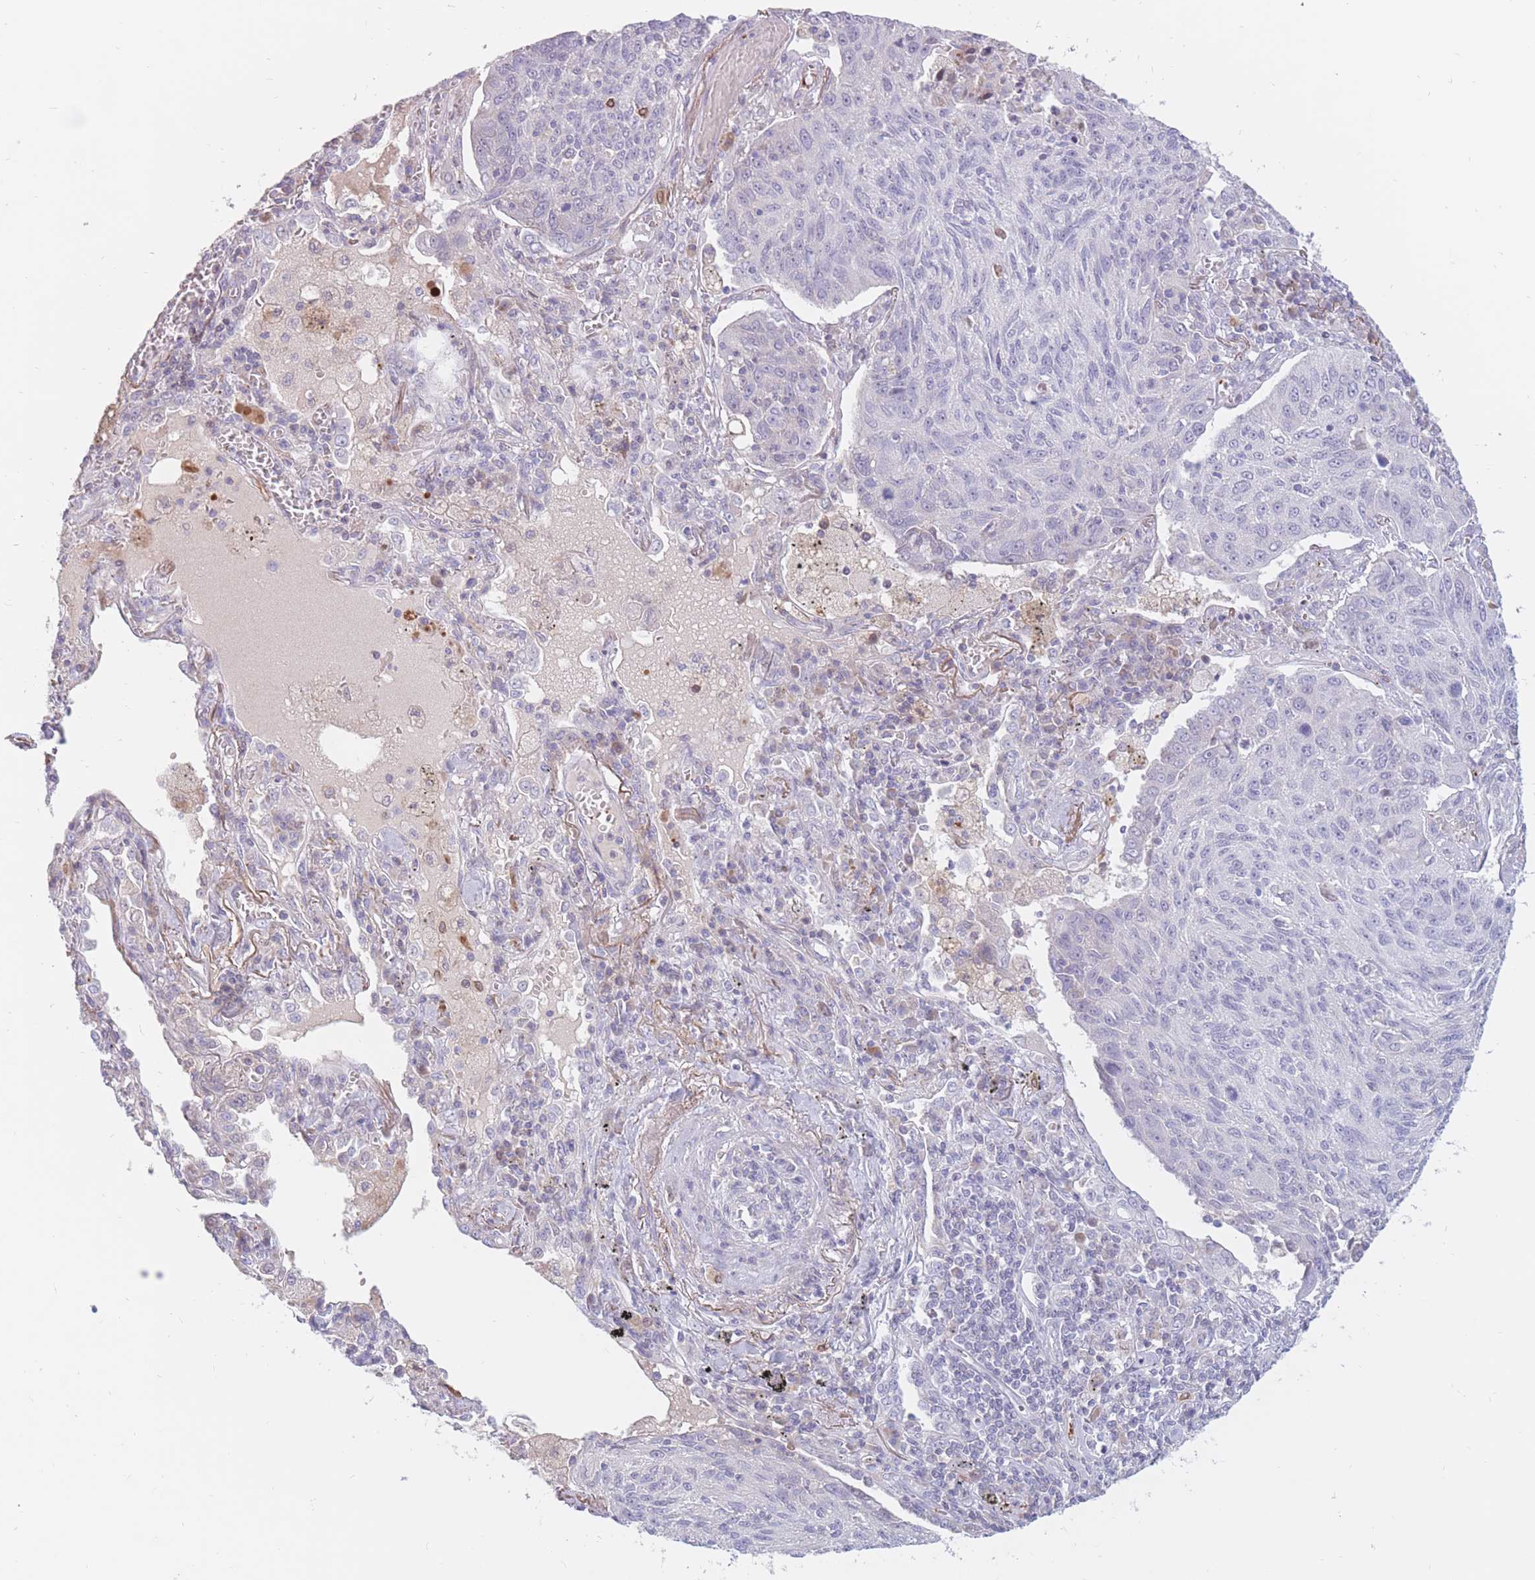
{"staining": {"intensity": "negative", "quantity": "none", "location": "none"}, "tissue": "lung cancer", "cell_type": "Tumor cells", "image_type": "cancer", "snomed": [{"axis": "morphology", "description": "Squamous cell carcinoma, NOS"}, {"axis": "topography", "description": "Lung"}], "caption": "This is an immunohistochemistry (IHC) photomicrograph of human lung cancer (squamous cell carcinoma). There is no staining in tumor cells.", "gene": "PTGDR", "patient": {"sex": "female", "age": 66}}